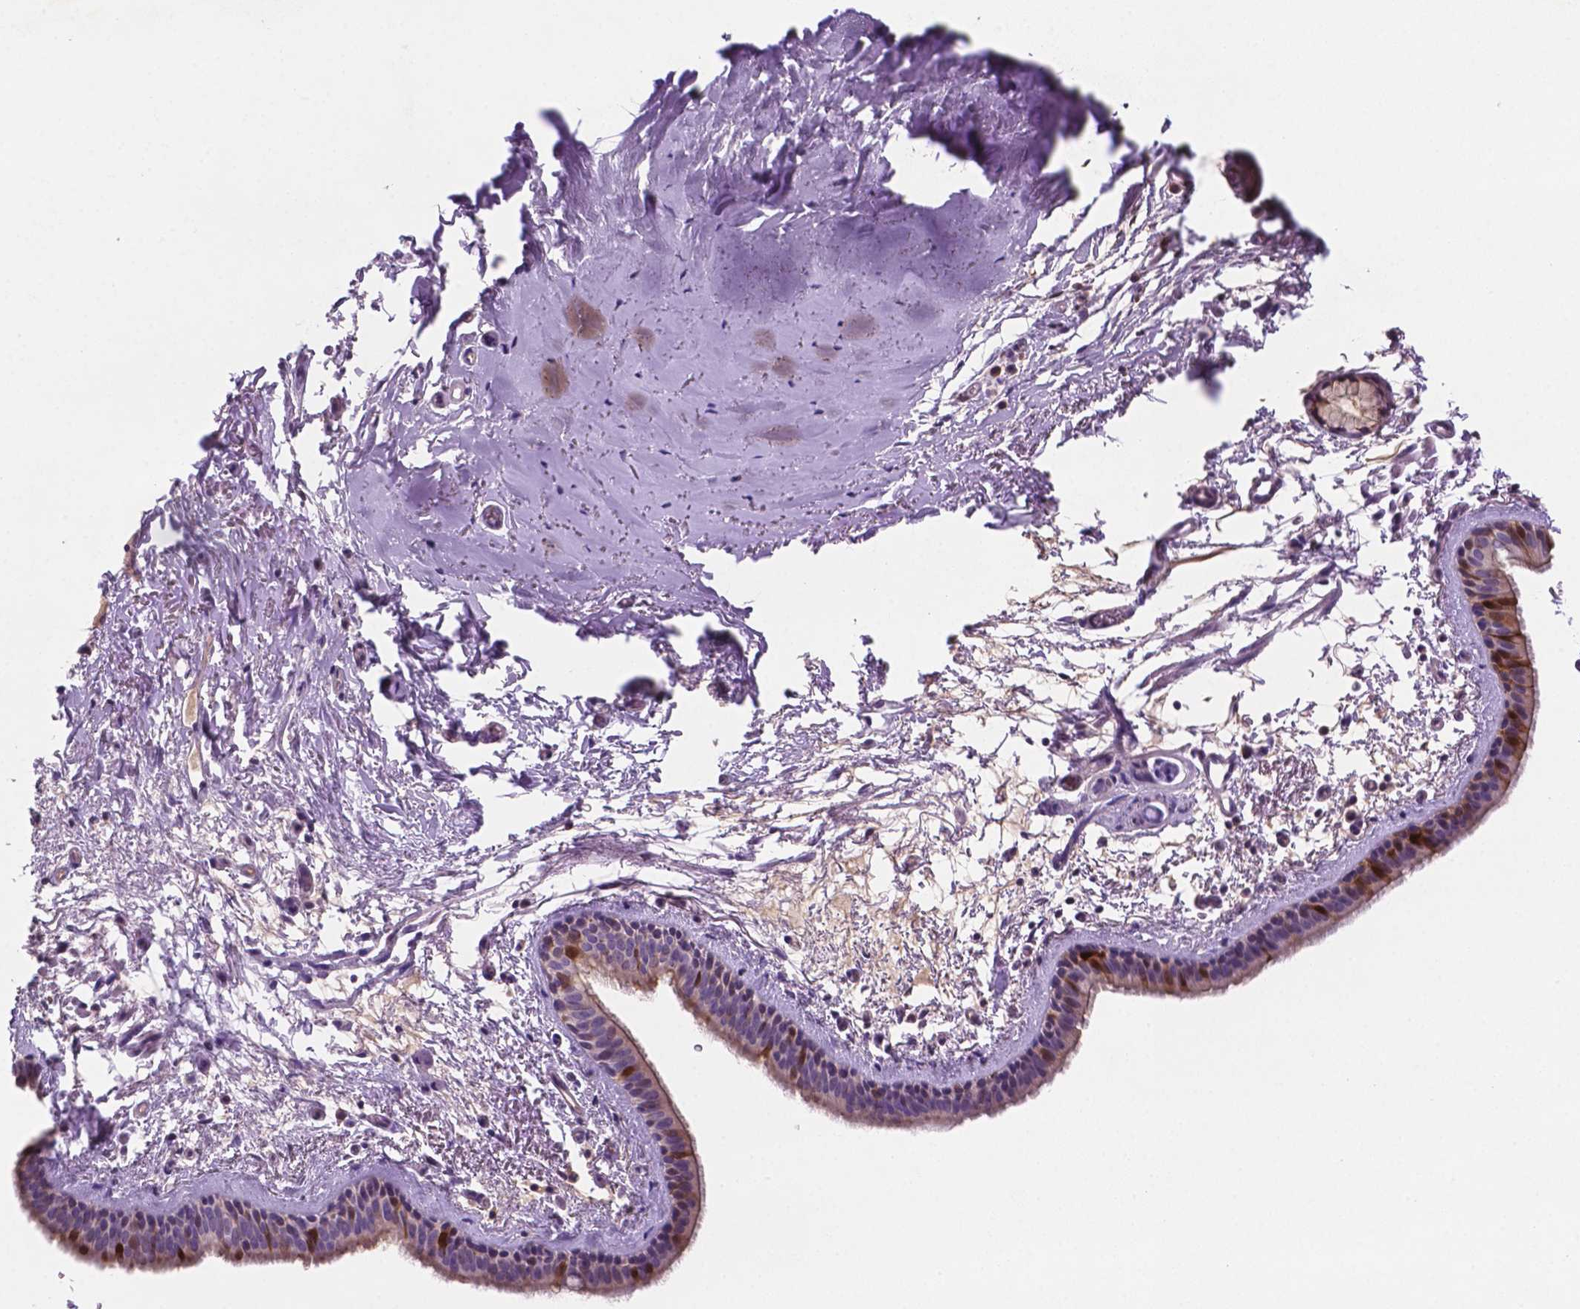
{"staining": {"intensity": "moderate", "quantity": ">75%", "location": "cytoplasmic/membranous"}, "tissue": "bronchus", "cell_type": "Respiratory epithelial cells", "image_type": "normal", "snomed": [{"axis": "morphology", "description": "Normal tissue, NOS"}, {"axis": "topography", "description": "Bronchus"}], "caption": "This is a photomicrograph of immunohistochemistry (IHC) staining of normal bronchus, which shows moderate expression in the cytoplasmic/membranous of respiratory epithelial cells.", "gene": "TM4SF20", "patient": {"sex": "female", "age": 61}}